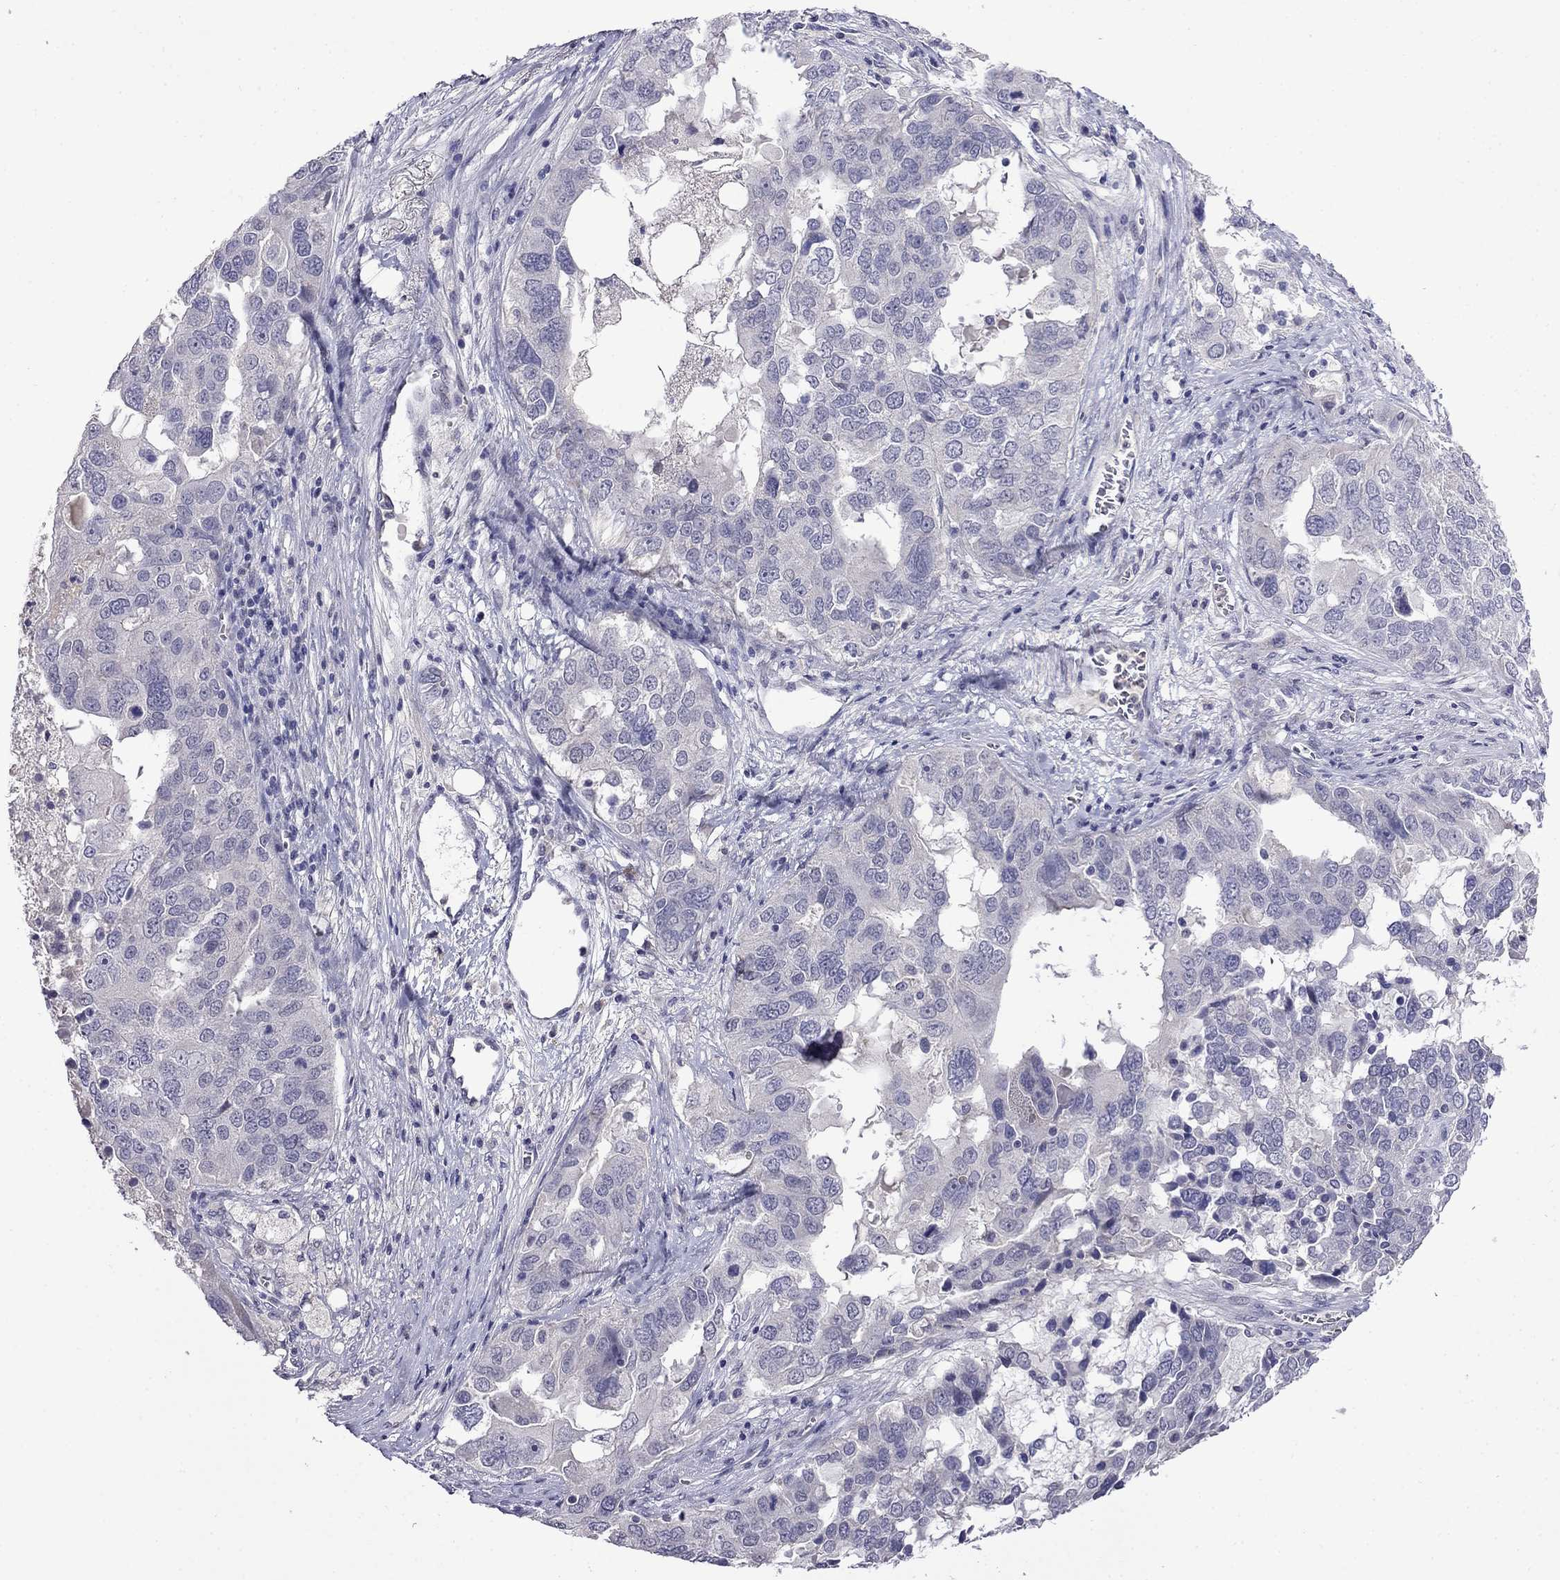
{"staining": {"intensity": "negative", "quantity": "none", "location": "none"}, "tissue": "ovarian cancer", "cell_type": "Tumor cells", "image_type": "cancer", "snomed": [{"axis": "morphology", "description": "Carcinoma, endometroid"}, {"axis": "topography", "description": "Soft tissue"}, {"axis": "topography", "description": "Ovary"}], "caption": "DAB (3,3'-diaminobenzidine) immunohistochemical staining of human endometroid carcinoma (ovarian) exhibits no significant positivity in tumor cells.", "gene": "STAR", "patient": {"sex": "female", "age": 52}}